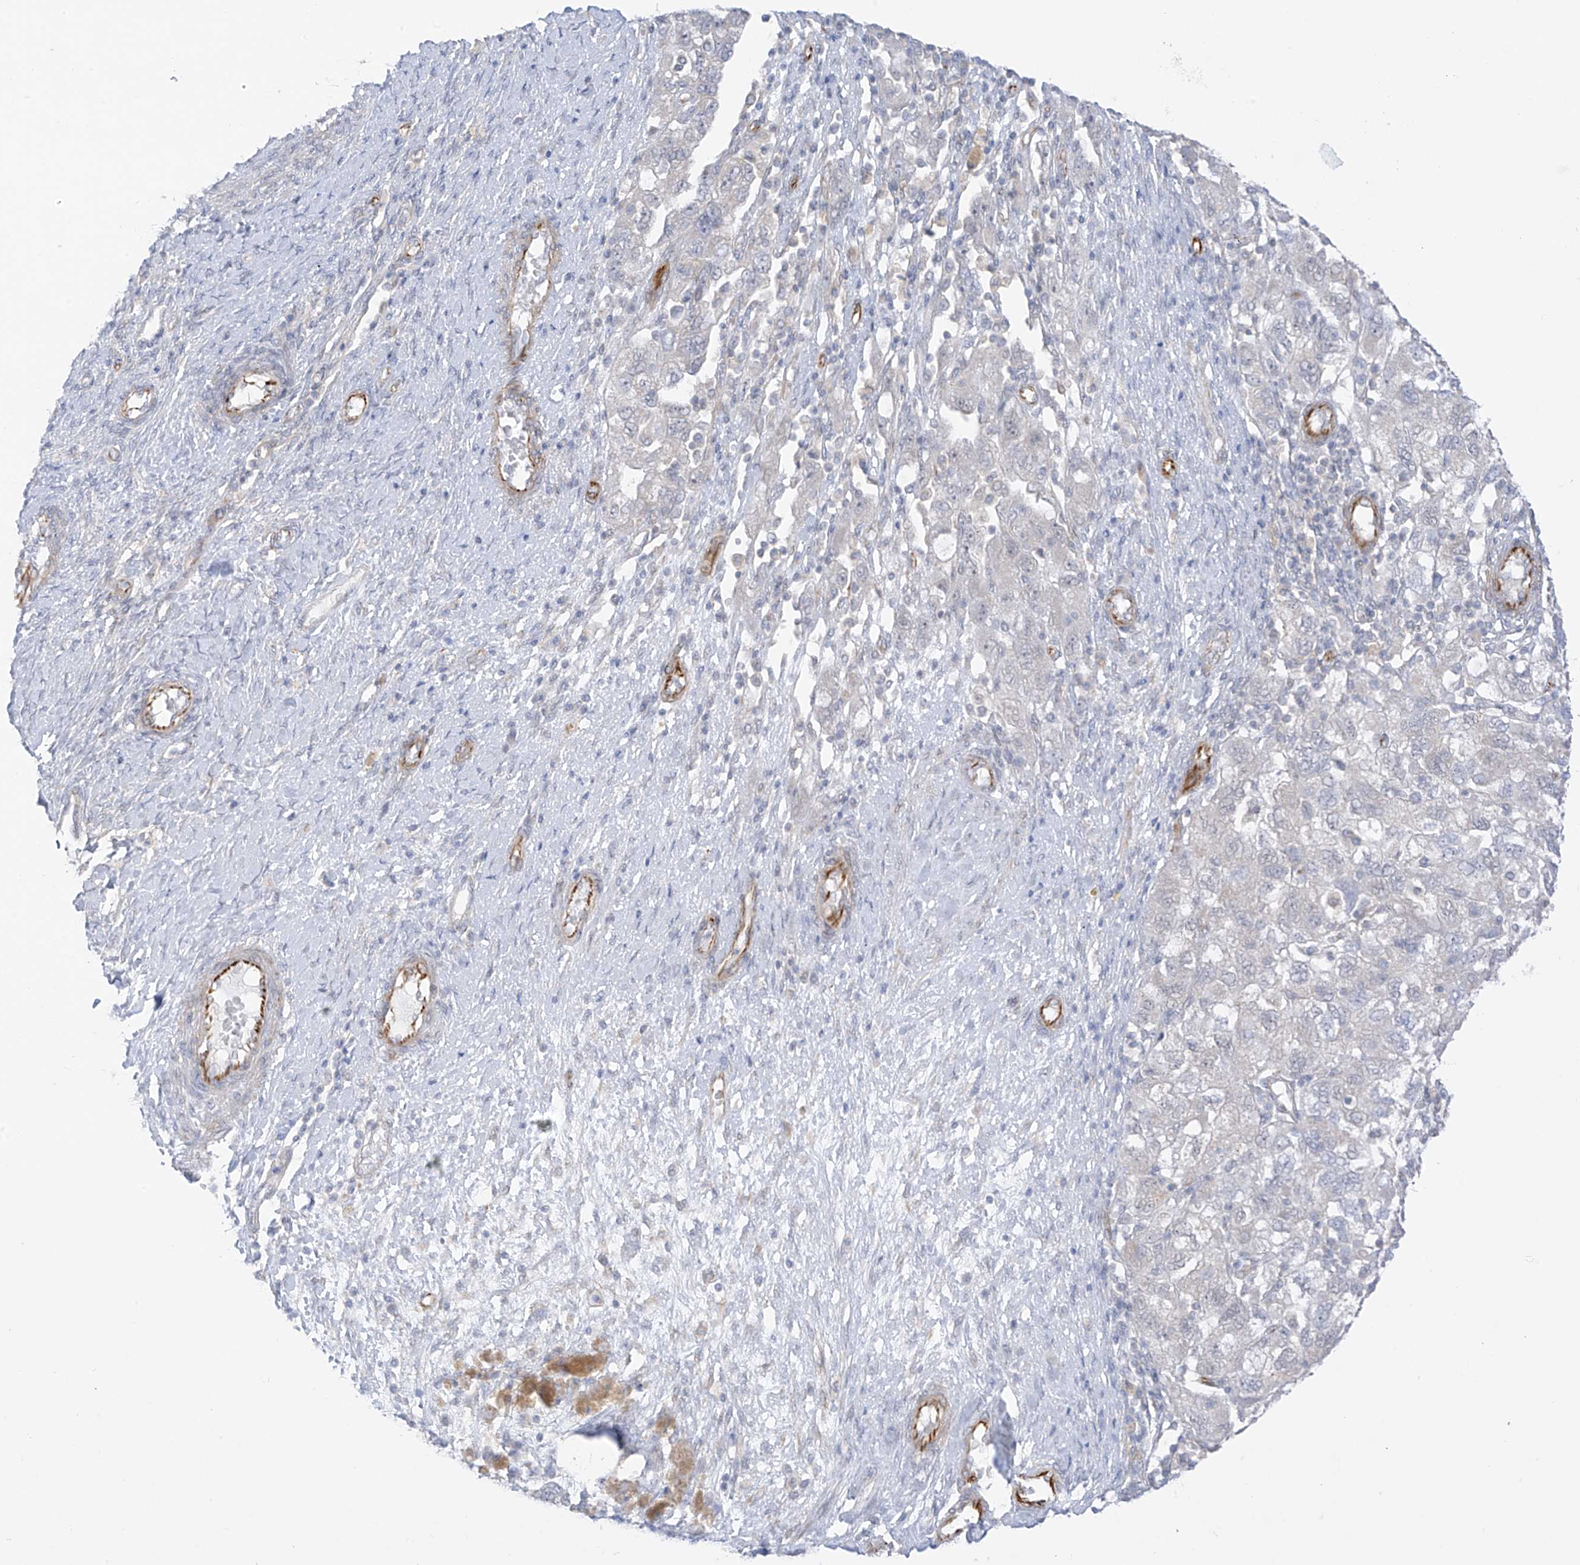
{"staining": {"intensity": "negative", "quantity": "none", "location": "none"}, "tissue": "ovarian cancer", "cell_type": "Tumor cells", "image_type": "cancer", "snomed": [{"axis": "morphology", "description": "Carcinoma, NOS"}, {"axis": "morphology", "description": "Cystadenocarcinoma, serous, NOS"}, {"axis": "topography", "description": "Ovary"}], "caption": "Tumor cells are negative for protein expression in human ovarian cancer (serous cystadenocarcinoma). (Brightfield microscopy of DAB immunohistochemistry (IHC) at high magnification).", "gene": "HS6ST2", "patient": {"sex": "female", "age": 69}}